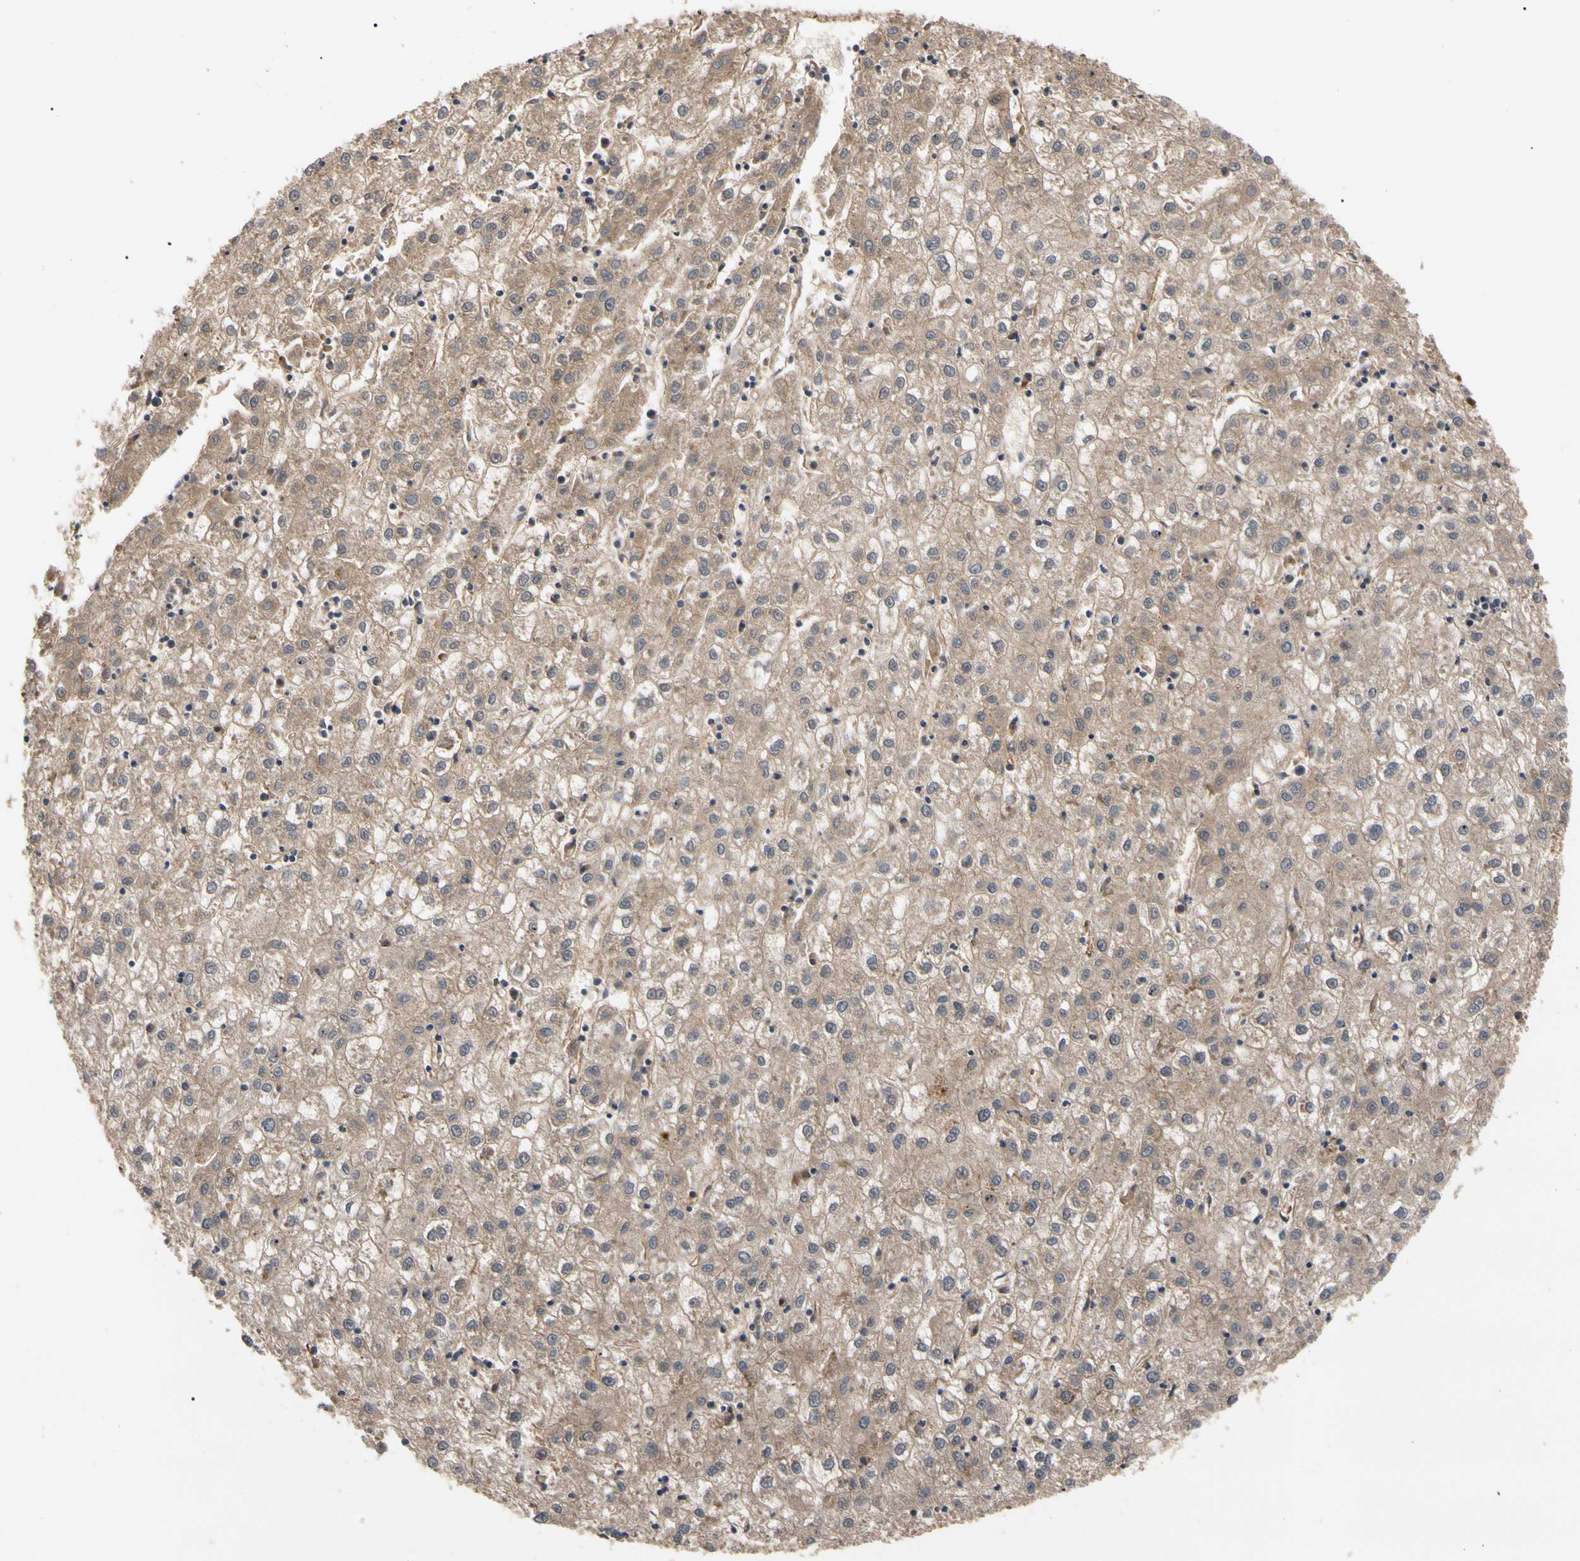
{"staining": {"intensity": "weak", "quantity": ">75%", "location": "cytoplasmic/membranous"}, "tissue": "liver cancer", "cell_type": "Tumor cells", "image_type": "cancer", "snomed": [{"axis": "morphology", "description": "Carcinoma, Hepatocellular, NOS"}, {"axis": "topography", "description": "Liver"}], "caption": "Immunohistochemical staining of hepatocellular carcinoma (liver) reveals weak cytoplasmic/membranous protein staining in about >75% of tumor cells. Using DAB (3,3'-diaminobenzidine) (brown) and hematoxylin (blue) stains, captured at high magnification using brightfield microscopy.", "gene": "CYTIP", "patient": {"sex": "male", "age": 72}}